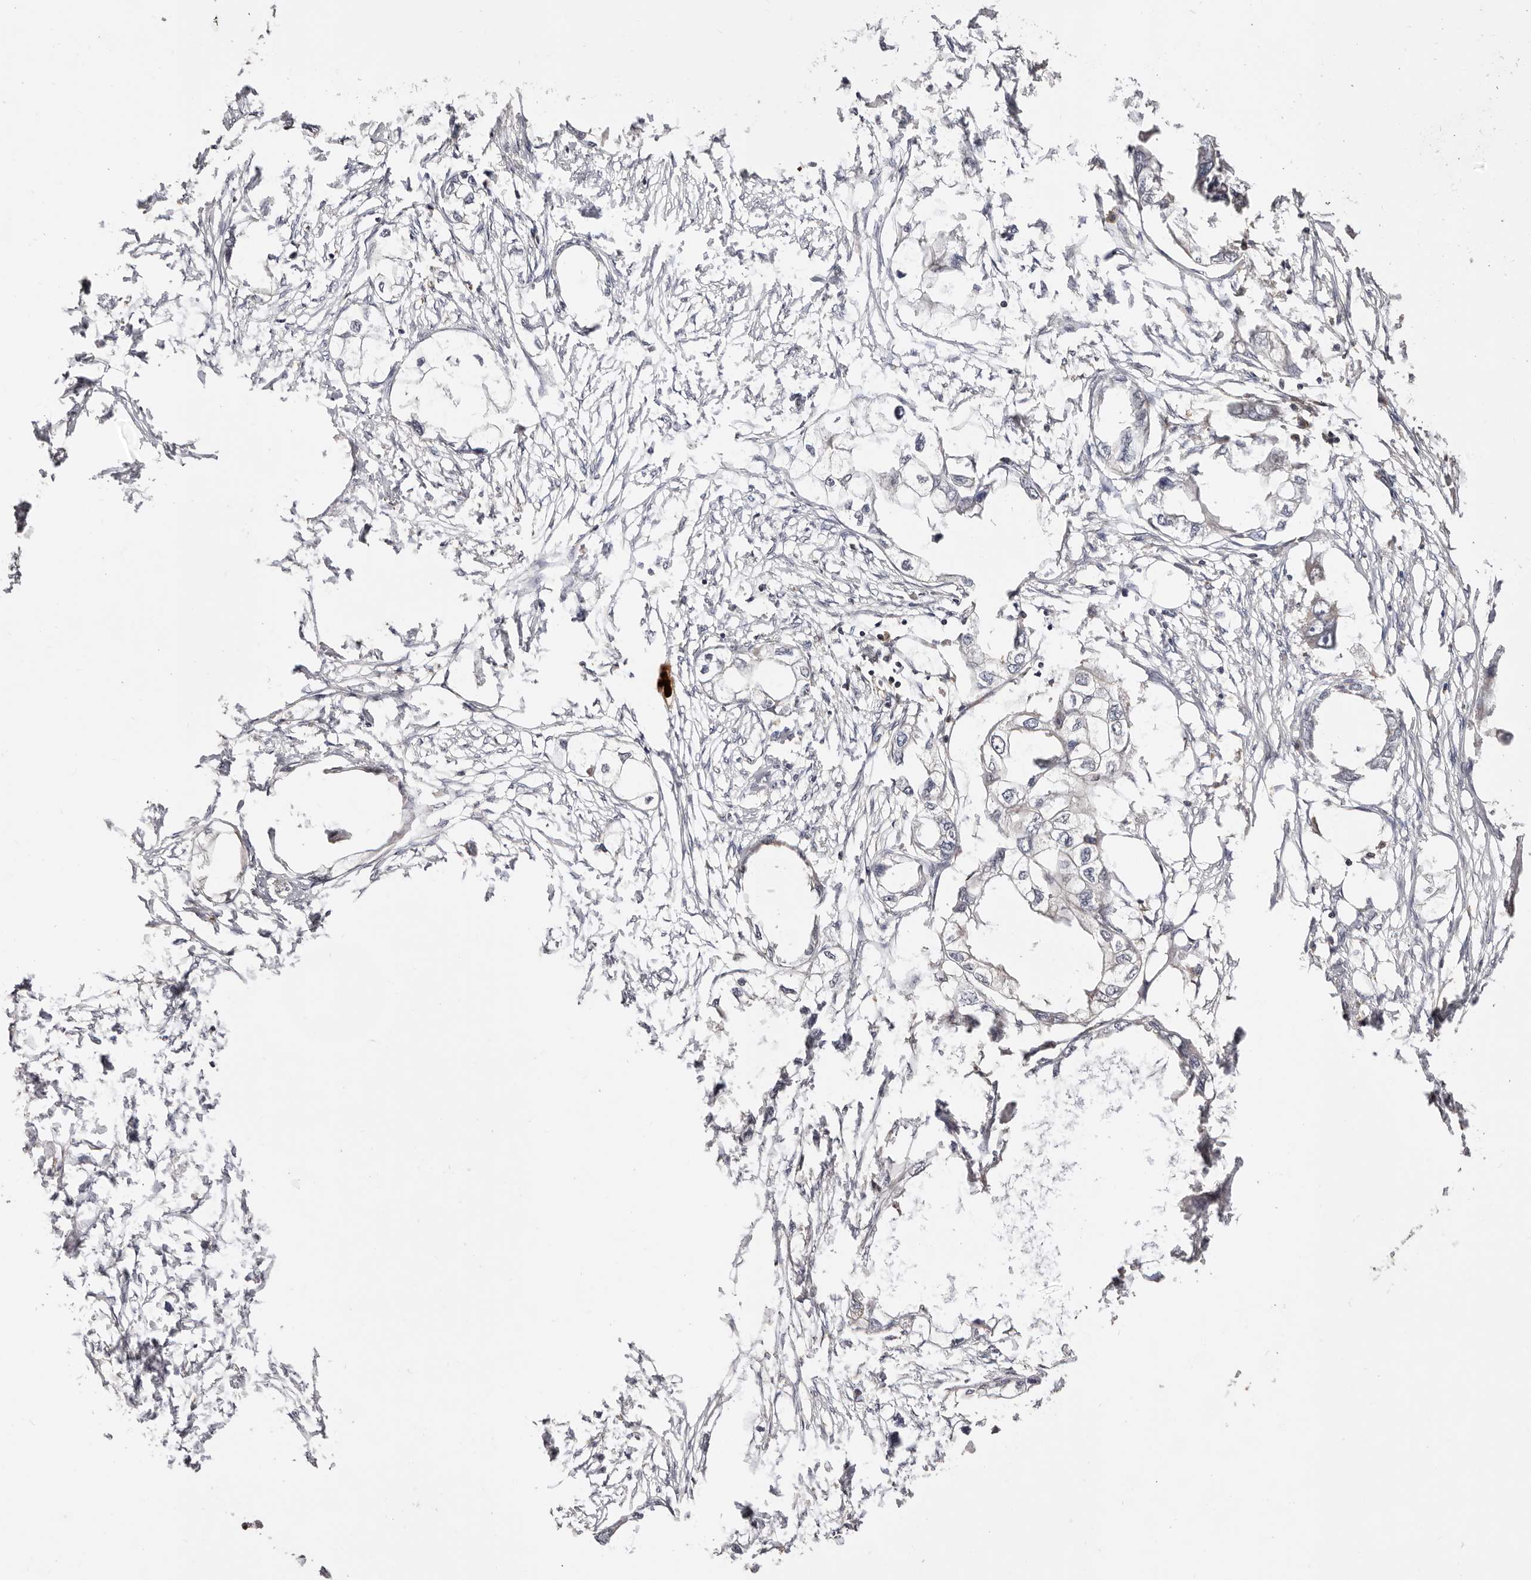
{"staining": {"intensity": "negative", "quantity": "none", "location": "none"}, "tissue": "endometrial cancer", "cell_type": "Tumor cells", "image_type": "cancer", "snomed": [{"axis": "morphology", "description": "Adenocarcinoma, NOS"}, {"axis": "morphology", "description": "Adenocarcinoma, metastatic, NOS"}, {"axis": "topography", "description": "Adipose tissue"}, {"axis": "topography", "description": "Endometrium"}], "caption": "Tumor cells show no significant expression in metastatic adenocarcinoma (endometrial).", "gene": "MAPK1", "patient": {"sex": "female", "age": 67}}